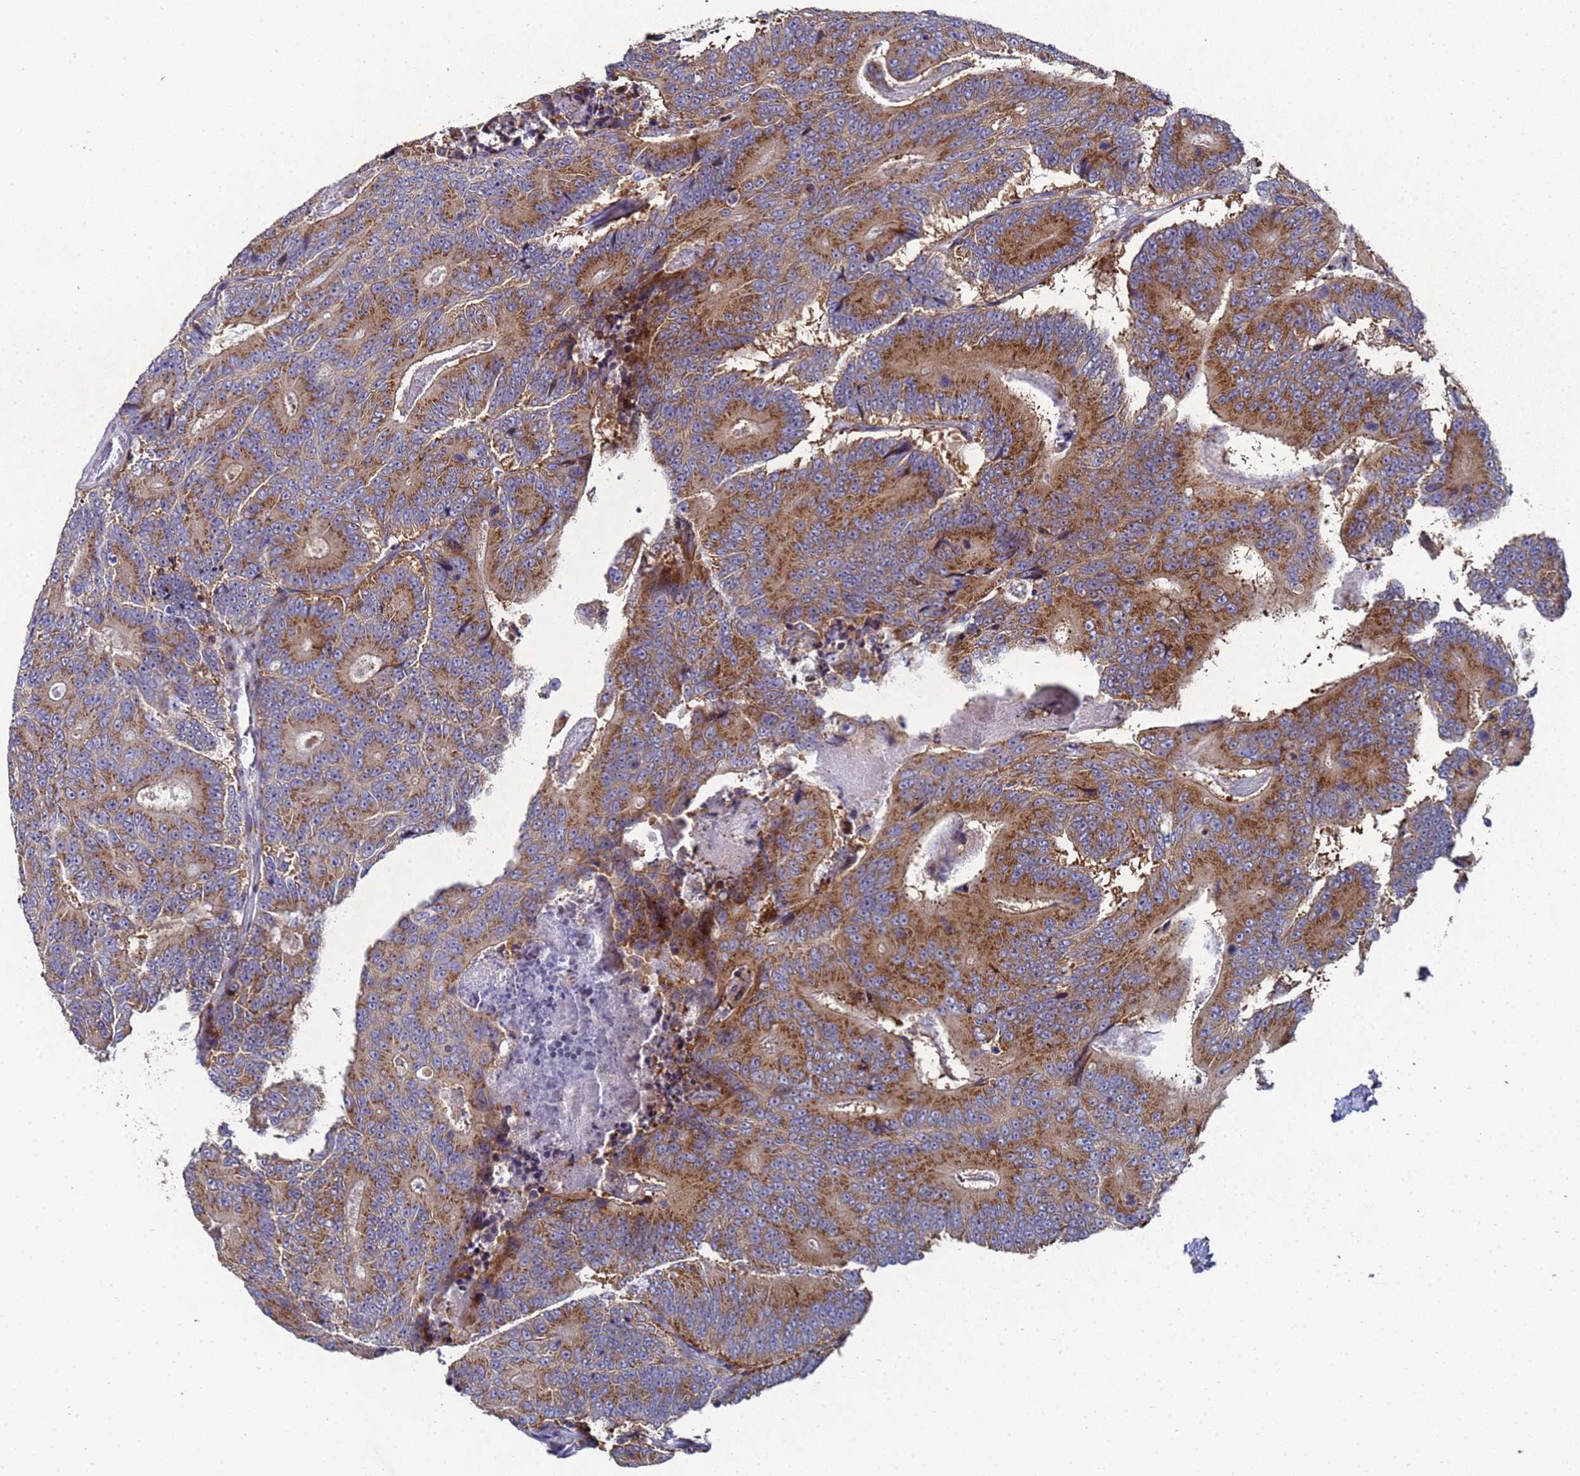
{"staining": {"intensity": "moderate", "quantity": ">75%", "location": "cytoplasmic/membranous"}, "tissue": "colorectal cancer", "cell_type": "Tumor cells", "image_type": "cancer", "snomed": [{"axis": "morphology", "description": "Adenocarcinoma, NOS"}, {"axis": "topography", "description": "Colon"}], "caption": "Adenocarcinoma (colorectal) stained with immunohistochemistry (IHC) demonstrates moderate cytoplasmic/membranous staining in approximately >75% of tumor cells. (DAB IHC, brown staining for protein, blue staining for nuclei).", "gene": "NSUN6", "patient": {"sex": "male", "age": 83}}